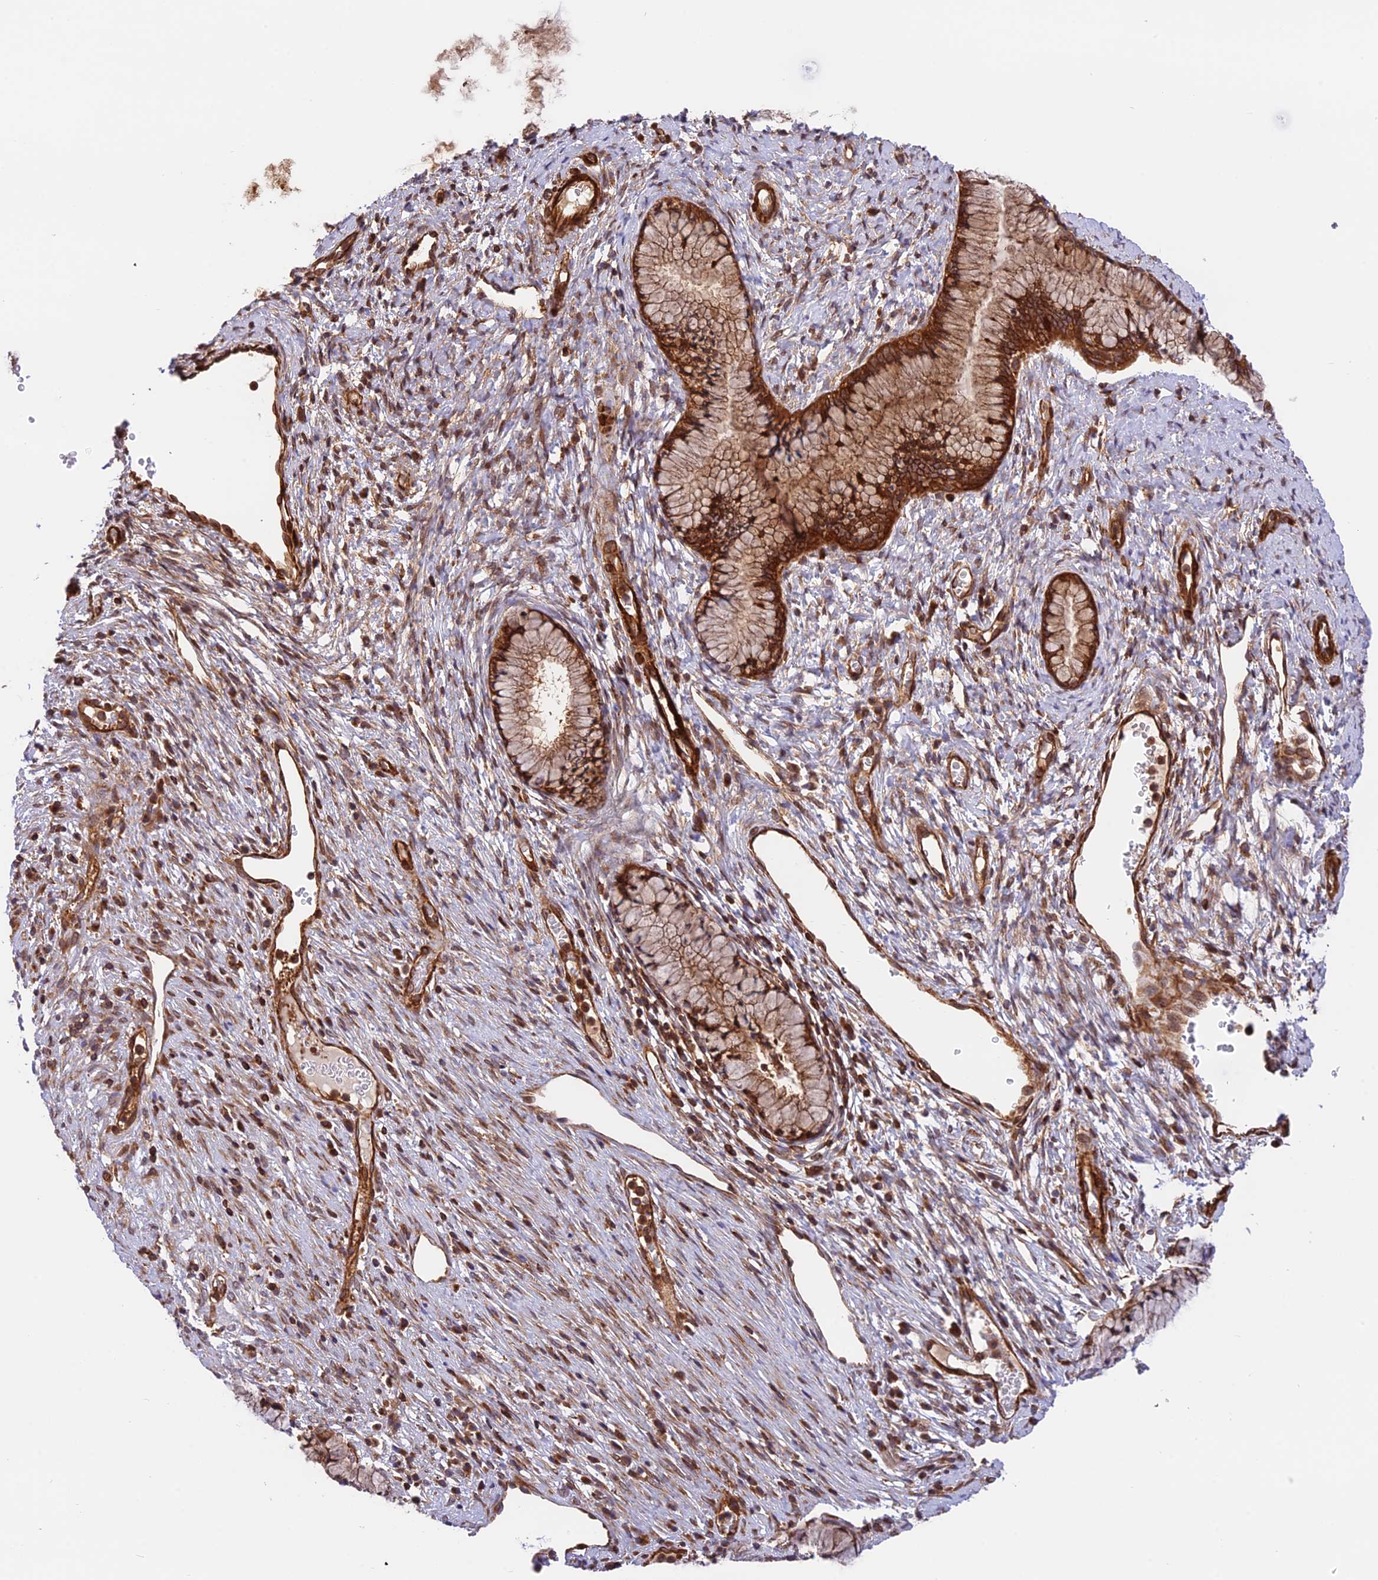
{"staining": {"intensity": "strong", "quantity": ">75%", "location": "cytoplasmic/membranous"}, "tissue": "cervix", "cell_type": "Glandular cells", "image_type": "normal", "snomed": [{"axis": "morphology", "description": "Normal tissue, NOS"}, {"axis": "topography", "description": "Cervix"}], "caption": "Human cervix stained with a protein marker exhibits strong staining in glandular cells.", "gene": "EVI5L", "patient": {"sex": "female", "age": 42}}